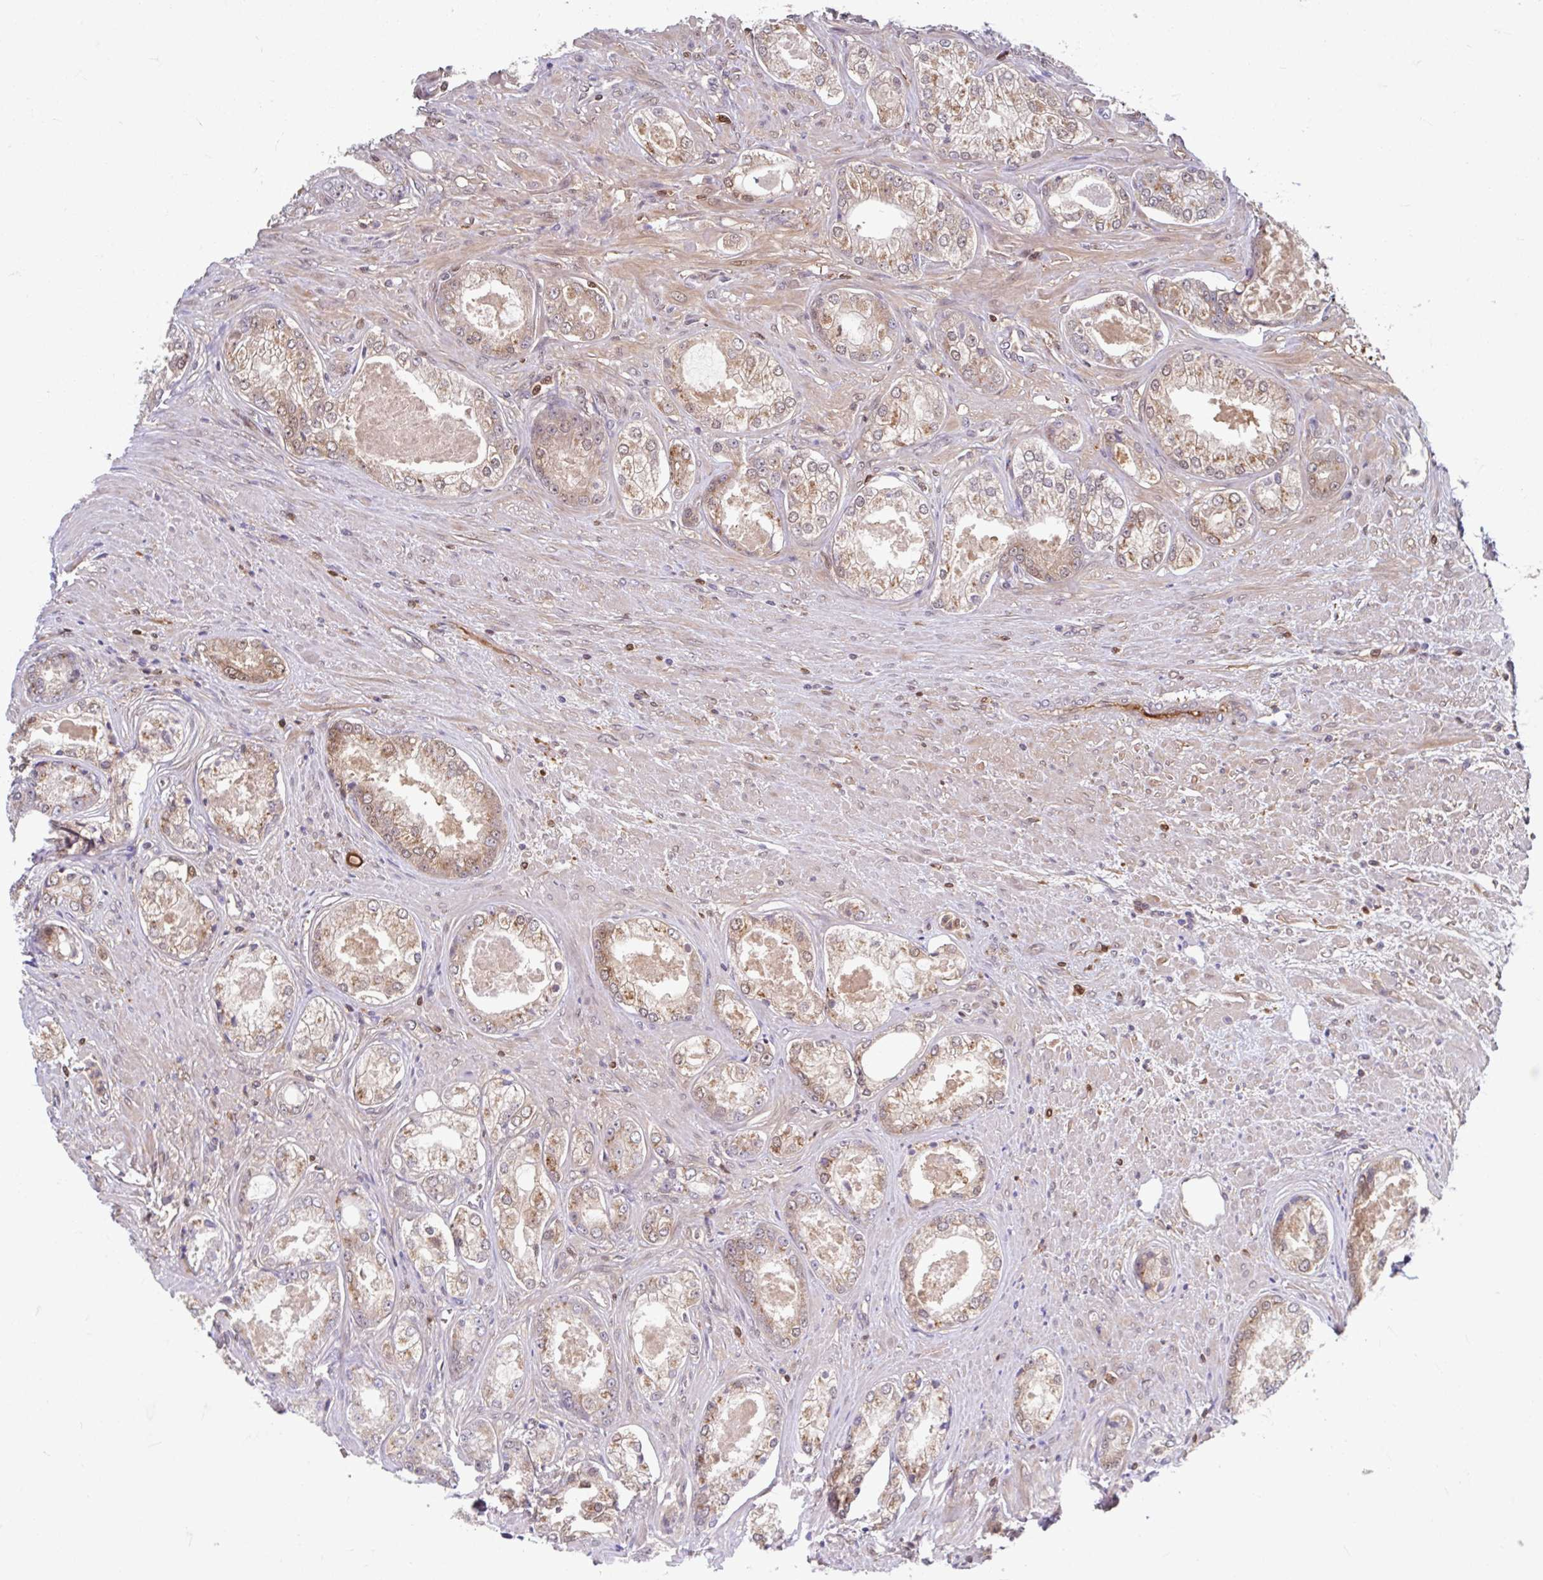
{"staining": {"intensity": "moderate", "quantity": ">75%", "location": "cytoplasmic/membranous,nuclear"}, "tissue": "prostate cancer", "cell_type": "Tumor cells", "image_type": "cancer", "snomed": [{"axis": "morphology", "description": "Adenocarcinoma, Low grade"}, {"axis": "topography", "description": "Prostate"}], "caption": "This histopathology image exhibits immunohistochemistry (IHC) staining of human prostate low-grade adenocarcinoma, with medium moderate cytoplasmic/membranous and nuclear staining in approximately >75% of tumor cells.", "gene": "BLVRA", "patient": {"sex": "male", "age": 68}}